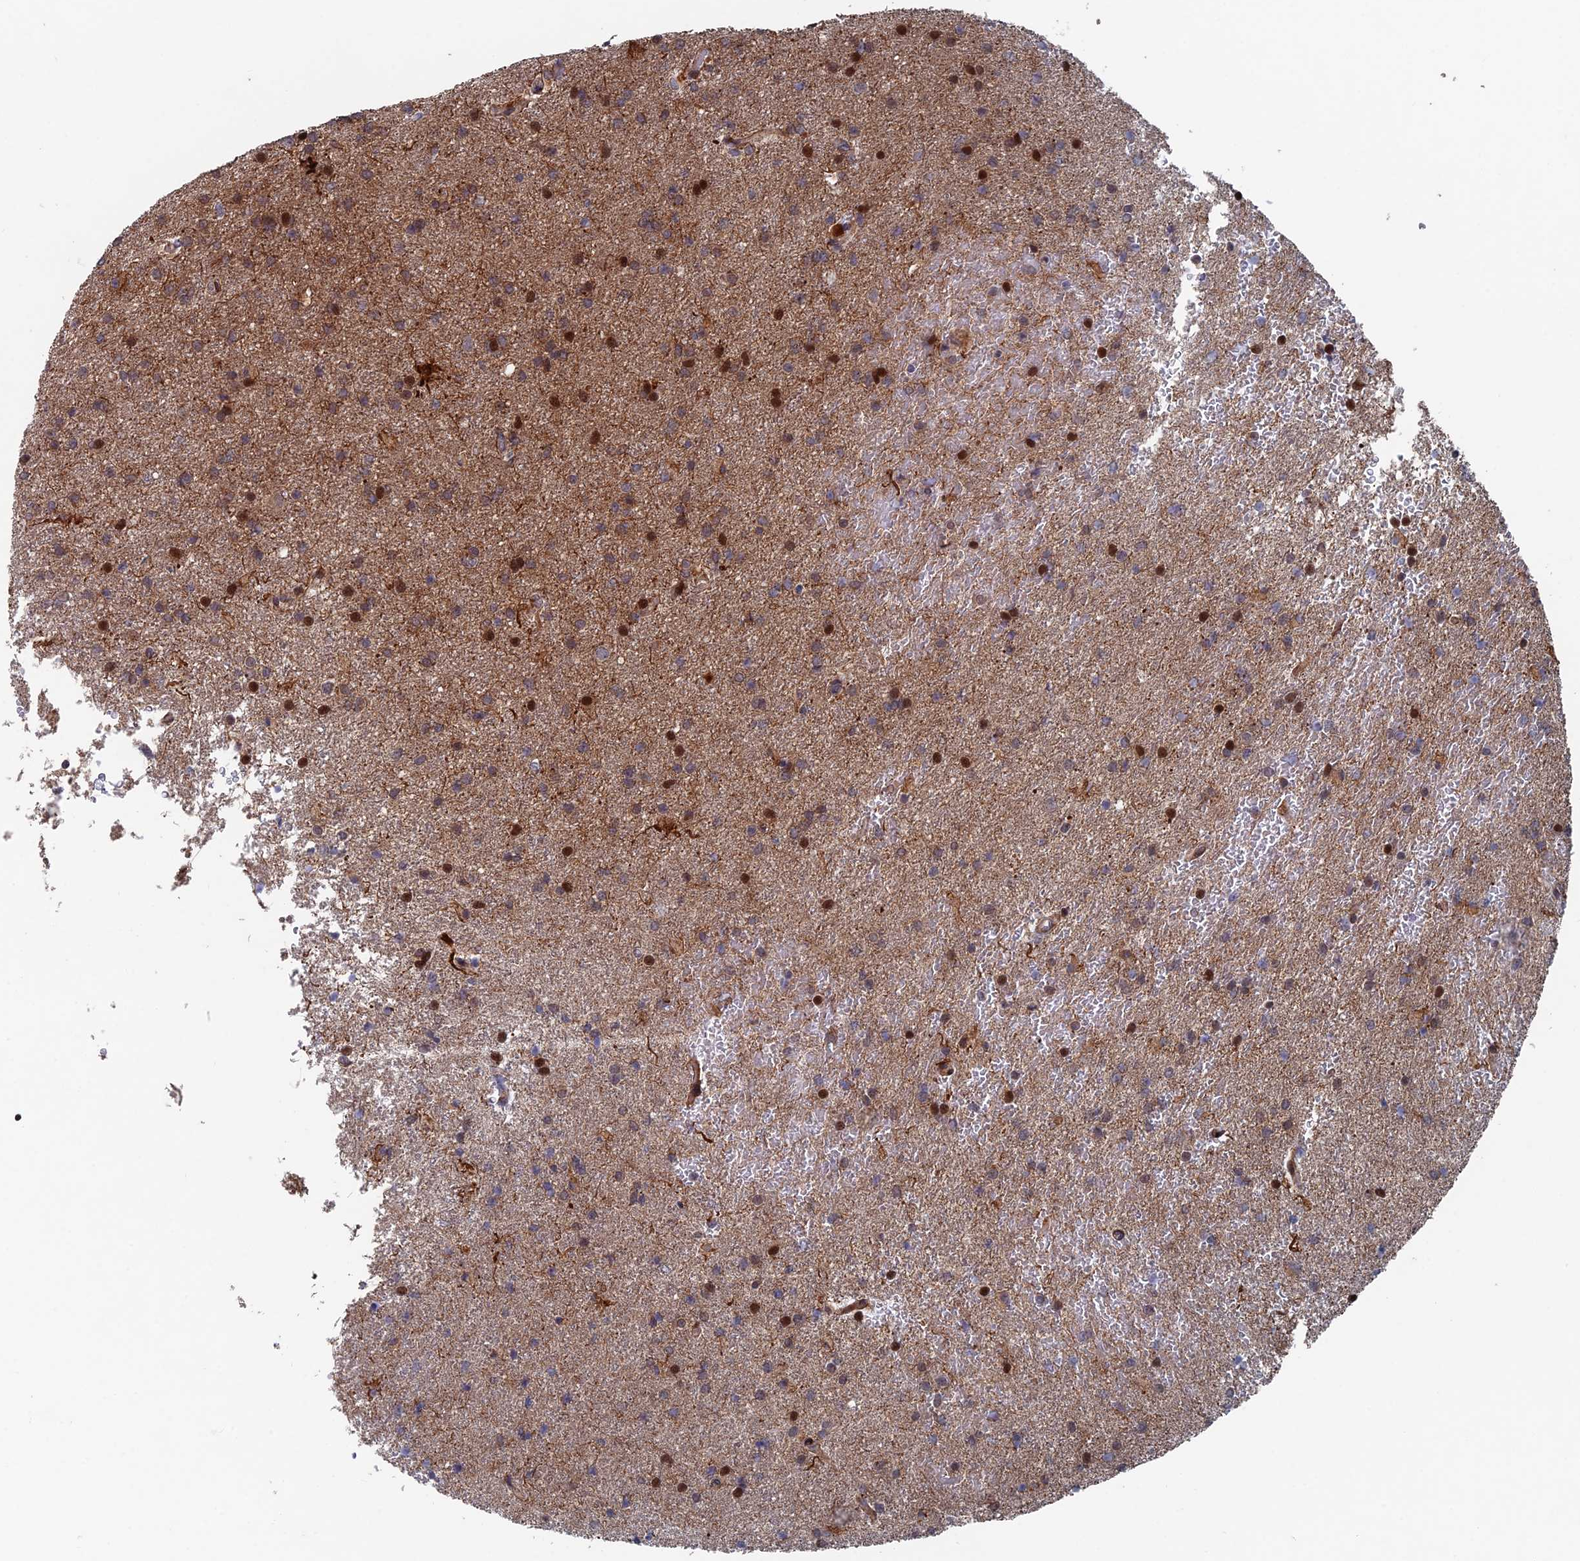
{"staining": {"intensity": "strong", "quantity": "<25%", "location": "nuclear"}, "tissue": "glioma", "cell_type": "Tumor cells", "image_type": "cancer", "snomed": [{"axis": "morphology", "description": "Glioma, malignant, High grade"}, {"axis": "topography", "description": "Brain"}], "caption": "Glioma stained for a protein (brown) shows strong nuclear positive positivity in approximately <25% of tumor cells.", "gene": "GTF2IRD1", "patient": {"sex": "female", "age": 50}}